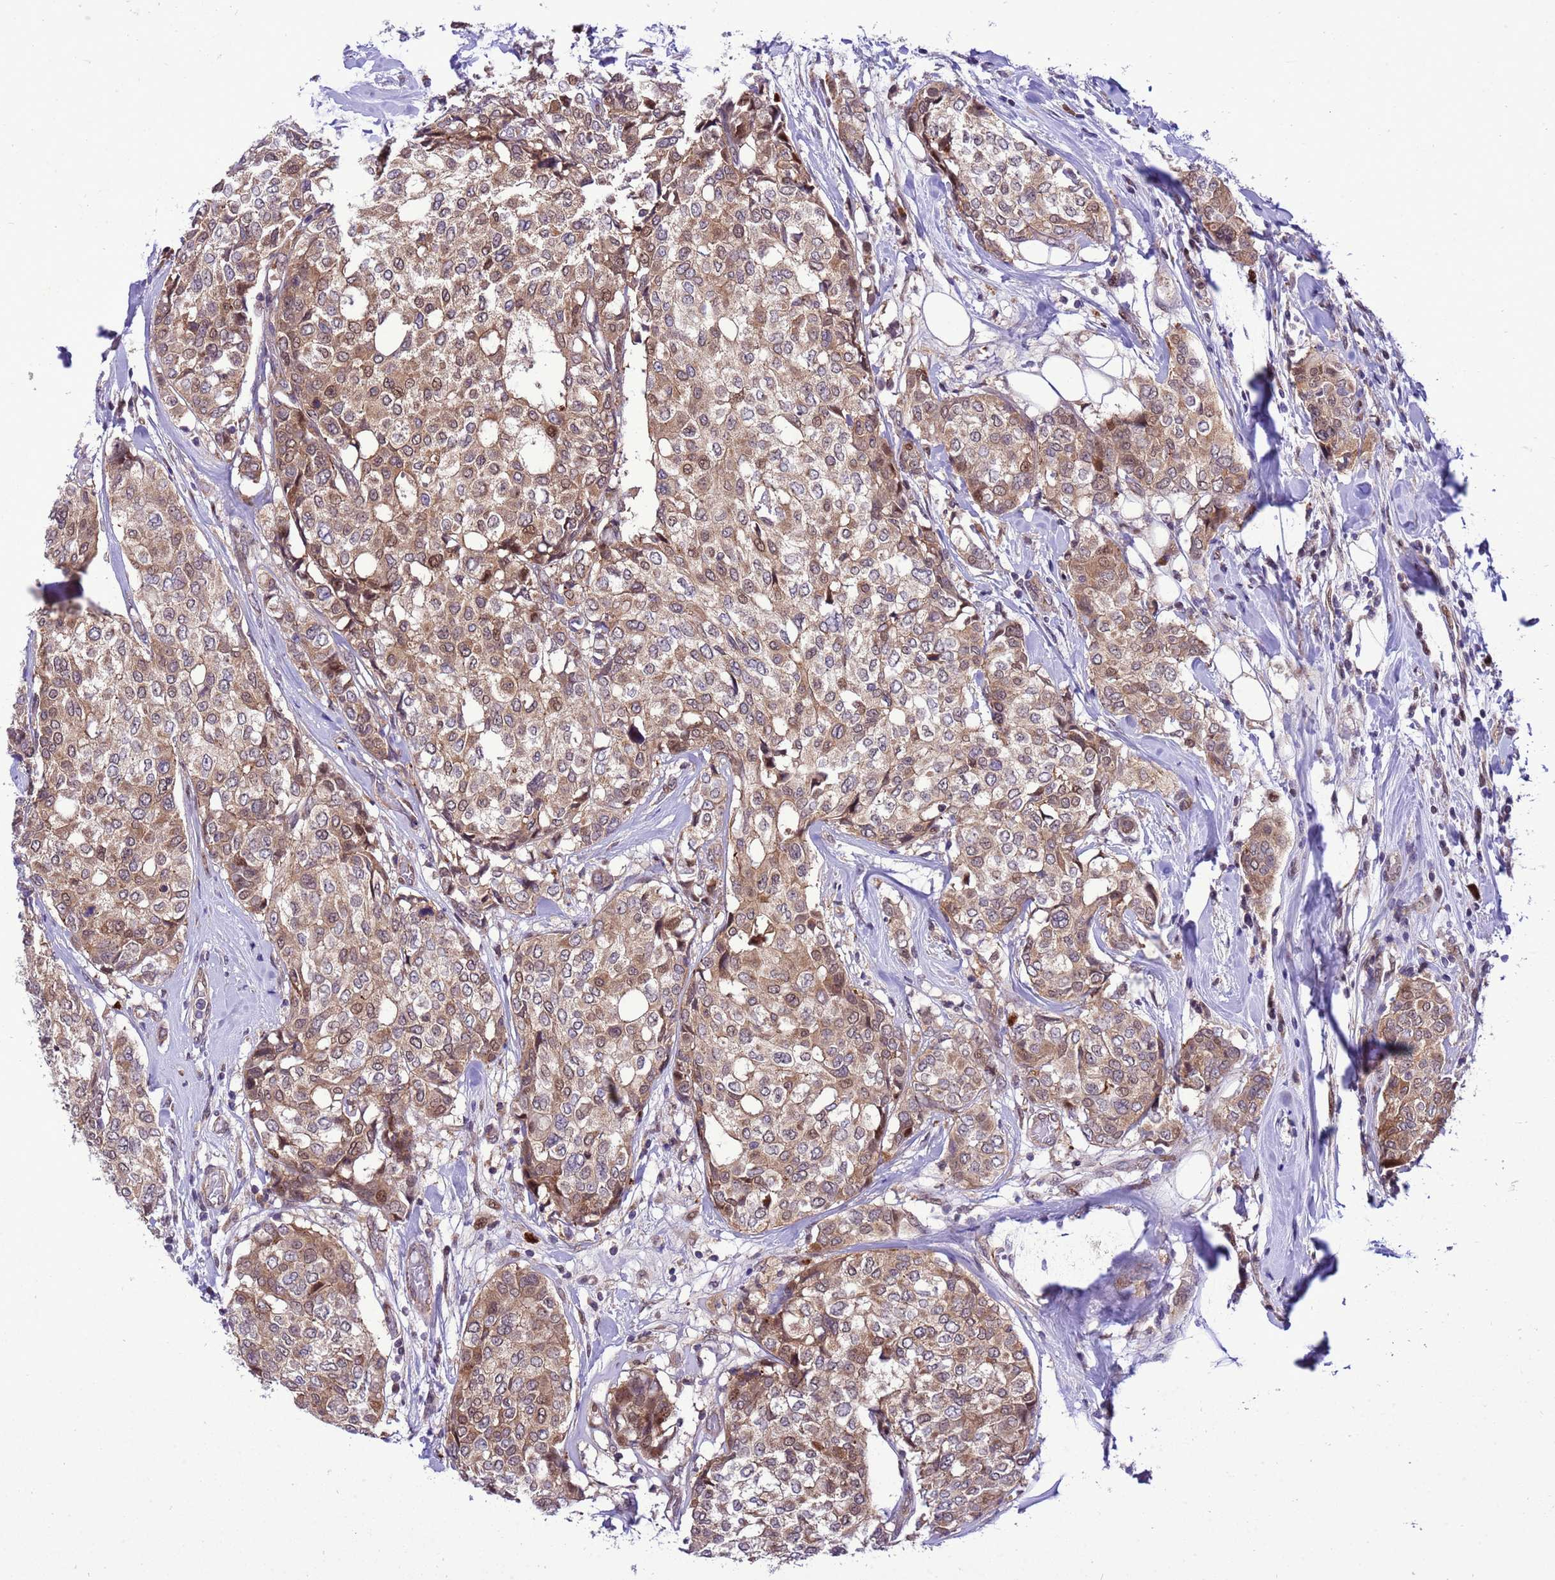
{"staining": {"intensity": "moderate", "quantity": ">75%", "location": "cytoplasmic/membranous,nuclear"}, "tissue": "breast cancer", "cell_type": "Tumor cells", "image_type": "cancer", "snomed": [{"axis": "morphology", "description": "Lobular carcinoma"}, {"axis": "topography", "description": "Breast"}], "caption": "Human lobular carcinoma (breast) stained for a protein (brown) exhibits moderate cytoplasmic/membranous and nuclear positive positivity in approximately >75% of tumor cells.", "gene": "RASD1", "patient": {"sex": "female", "age": 51}}